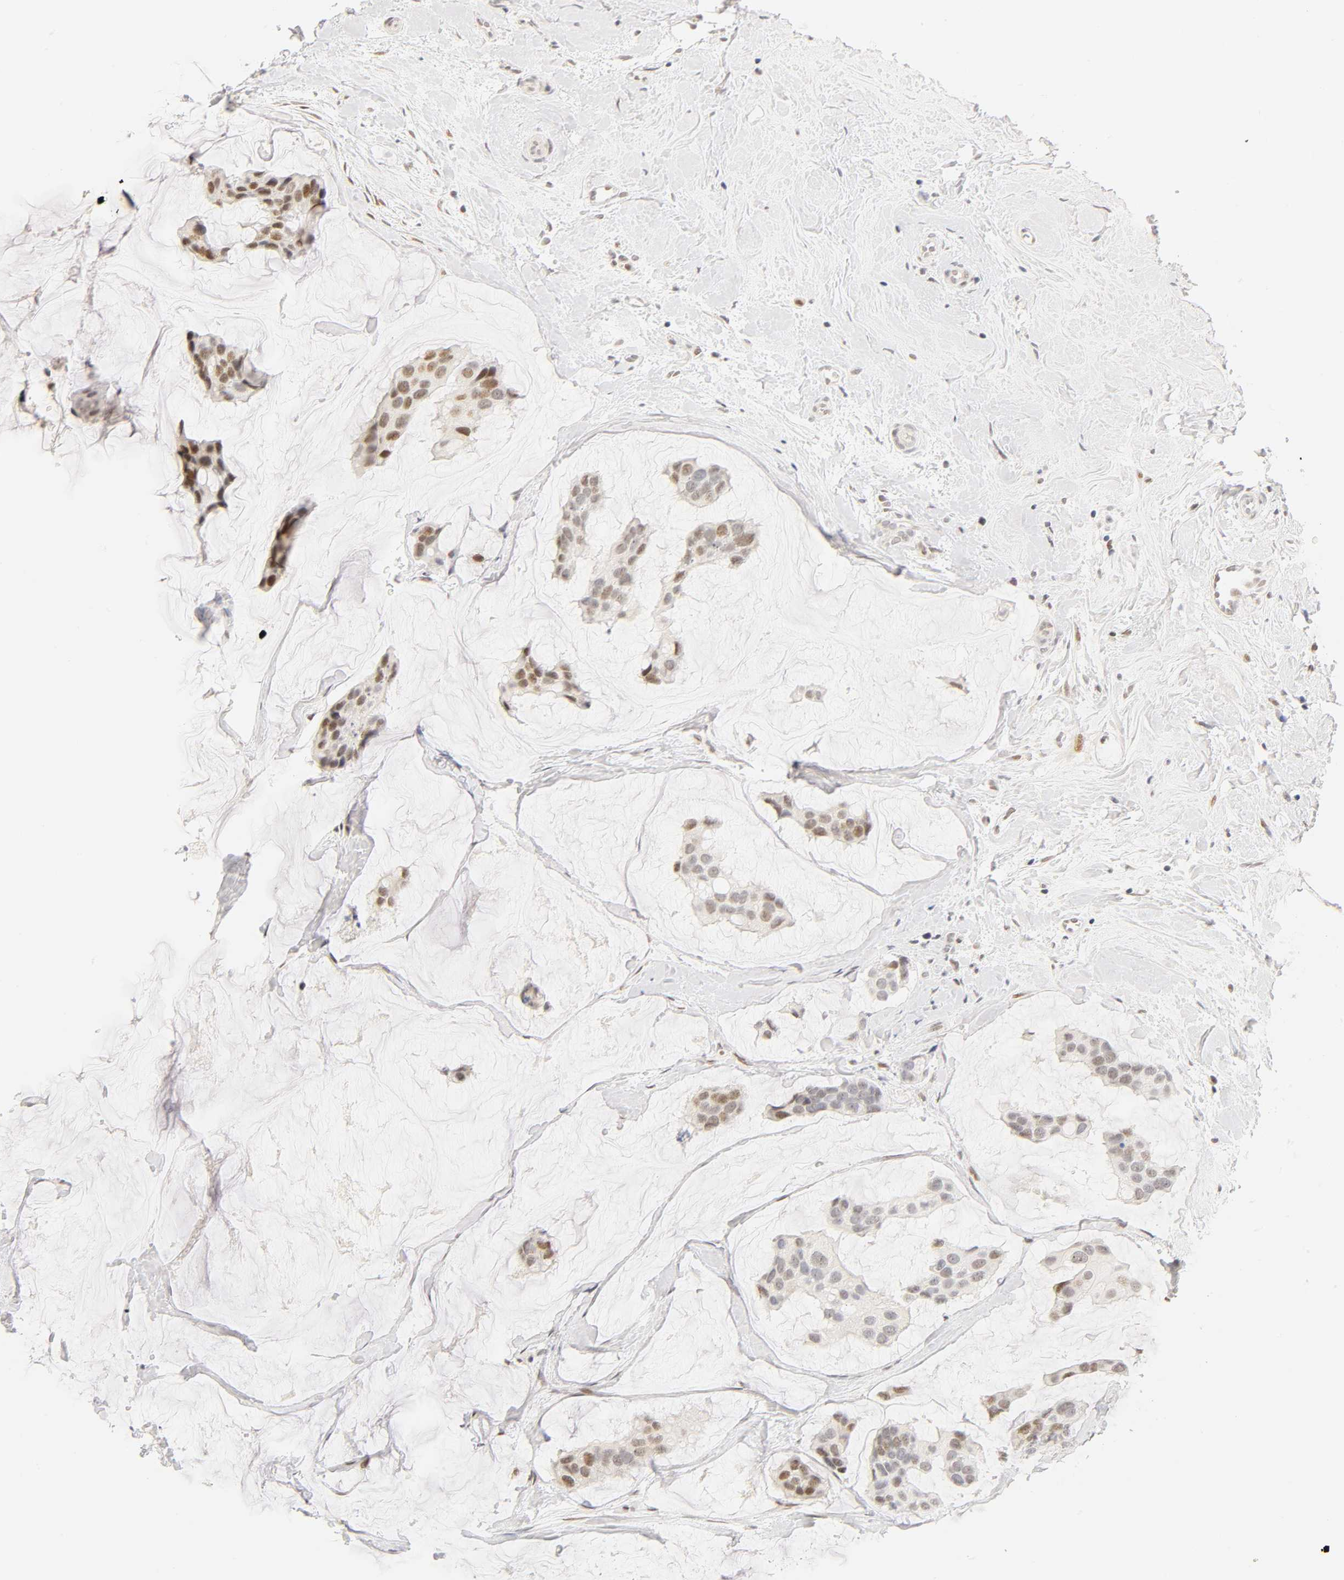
{"staining": {"intensity": "moderate", "quantity": "25%-75%", "location": "nuclear"}, "tissue": "breast cancer", "cell_type": "Tumor cells", "image_type": "cancer", "snomed": [{"axis": "morphology", "description": "Normal tissue, NOS"}, {"axis": "morphology", "description": "Duct carcinoma"}, {"axis": "topography", "description": "Breast"}], "caption": "Tumor cells exhibit medium levels of moderate nuclear staining in about 25%-75% of cells in human breast invasive ductal carcinoma.", "gene": "MNAT1", "patient": {"sex": "female", "age": 50}}